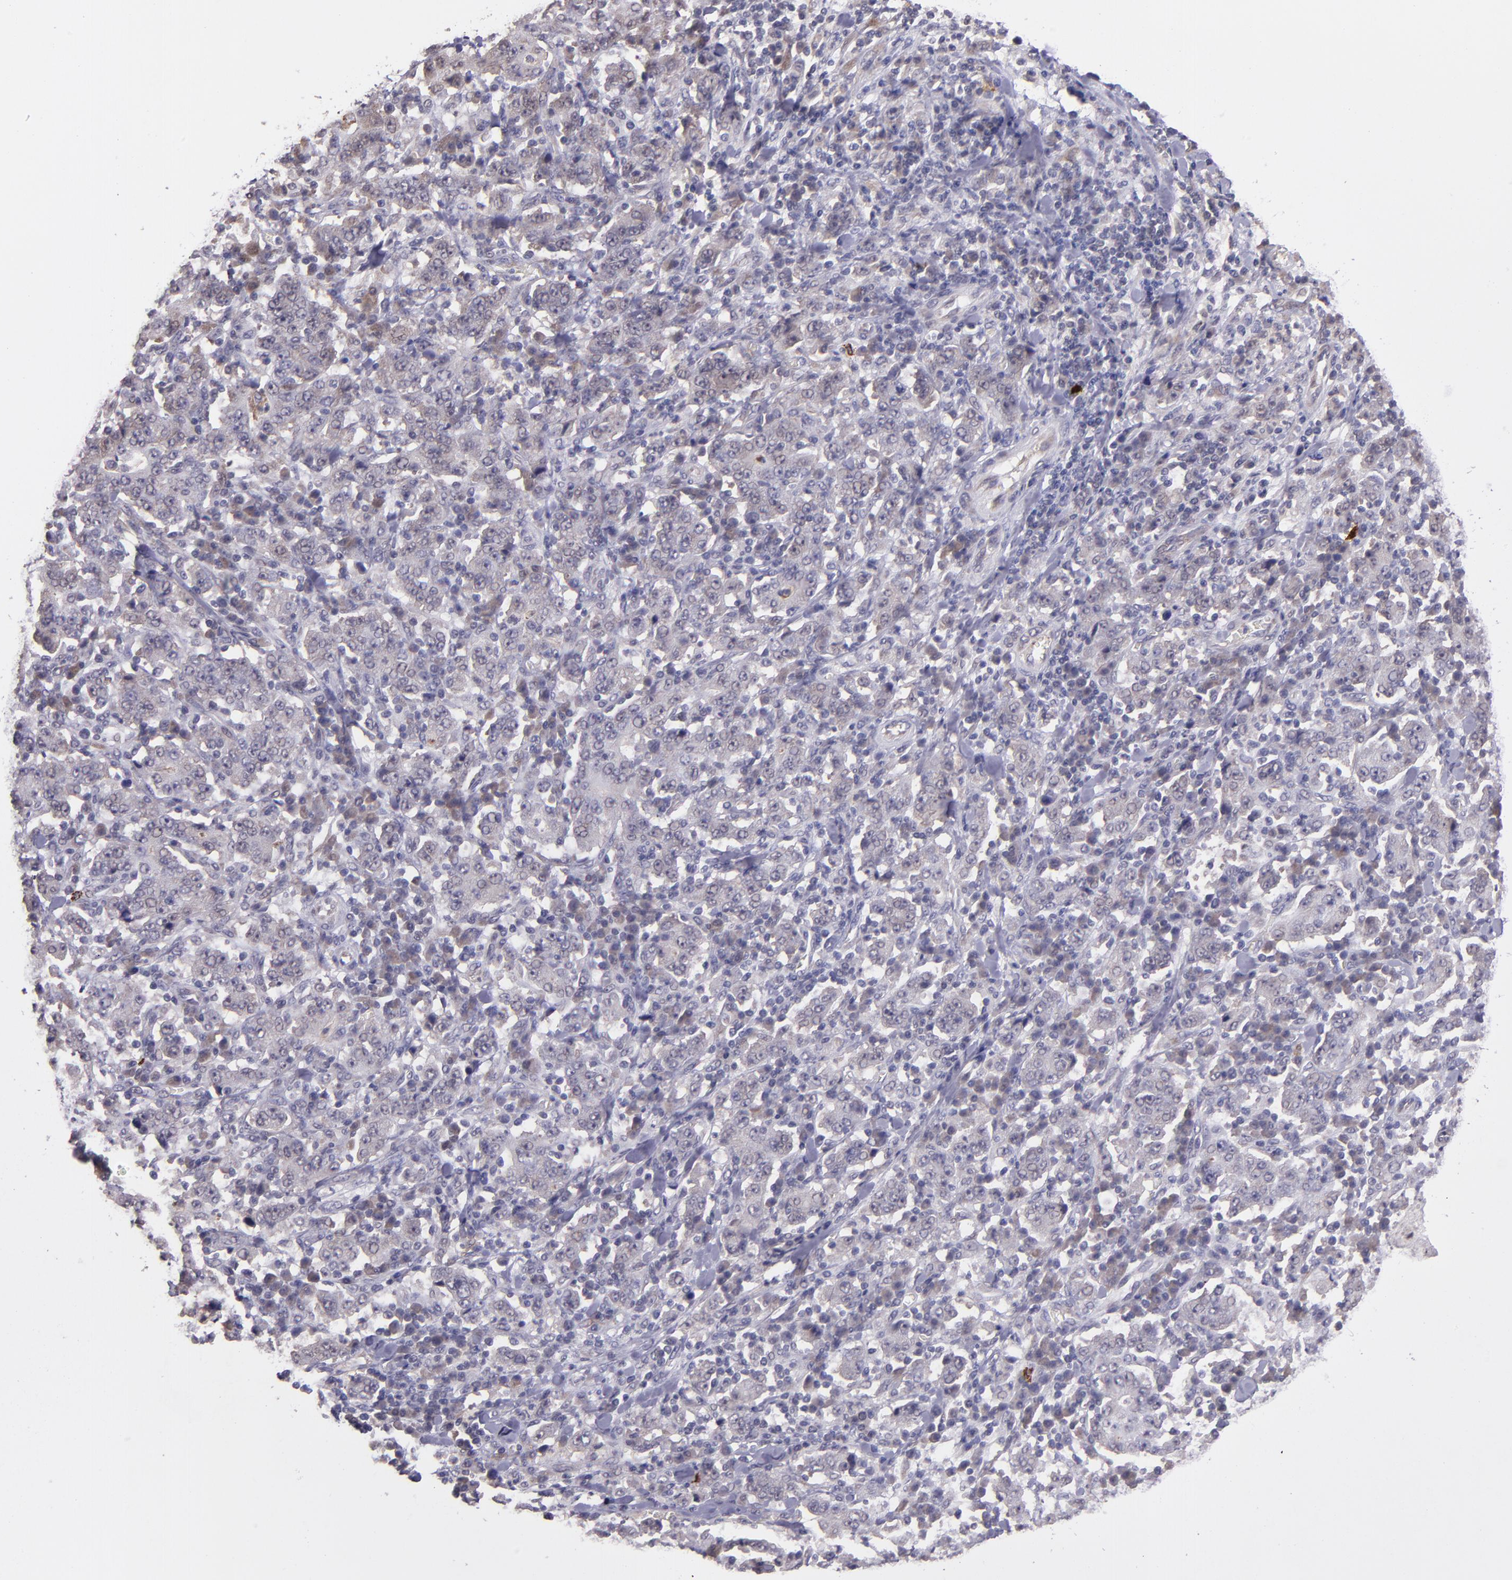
{"staining": {"intensity": "negative", "quantity": "none", "location": "none"}, "tissue": "stomach cancer", "cell_type": "Tumor cells", "image_type": "cancer", "snomed": [{"axis": "morphology", "description": "Normal tissue, NOS"}, {"axis": "morphology", "description": "Adenocarcinoma, NOS"}, {"axis": "topography", "description": "Stomach, upper"}, {"axis": "topography", "description": "Stomach"}], "caption": "IHC image of neoplastic tissue: adenocarcinoma (stomach) stained with DAB reveals no significant protein staining in tumor cells. (Brightfield microscopy of DAB immunohistochemistry at high magnification).", "gene": "TAF7L", "patient": {"sex": "male", "age": 59}}